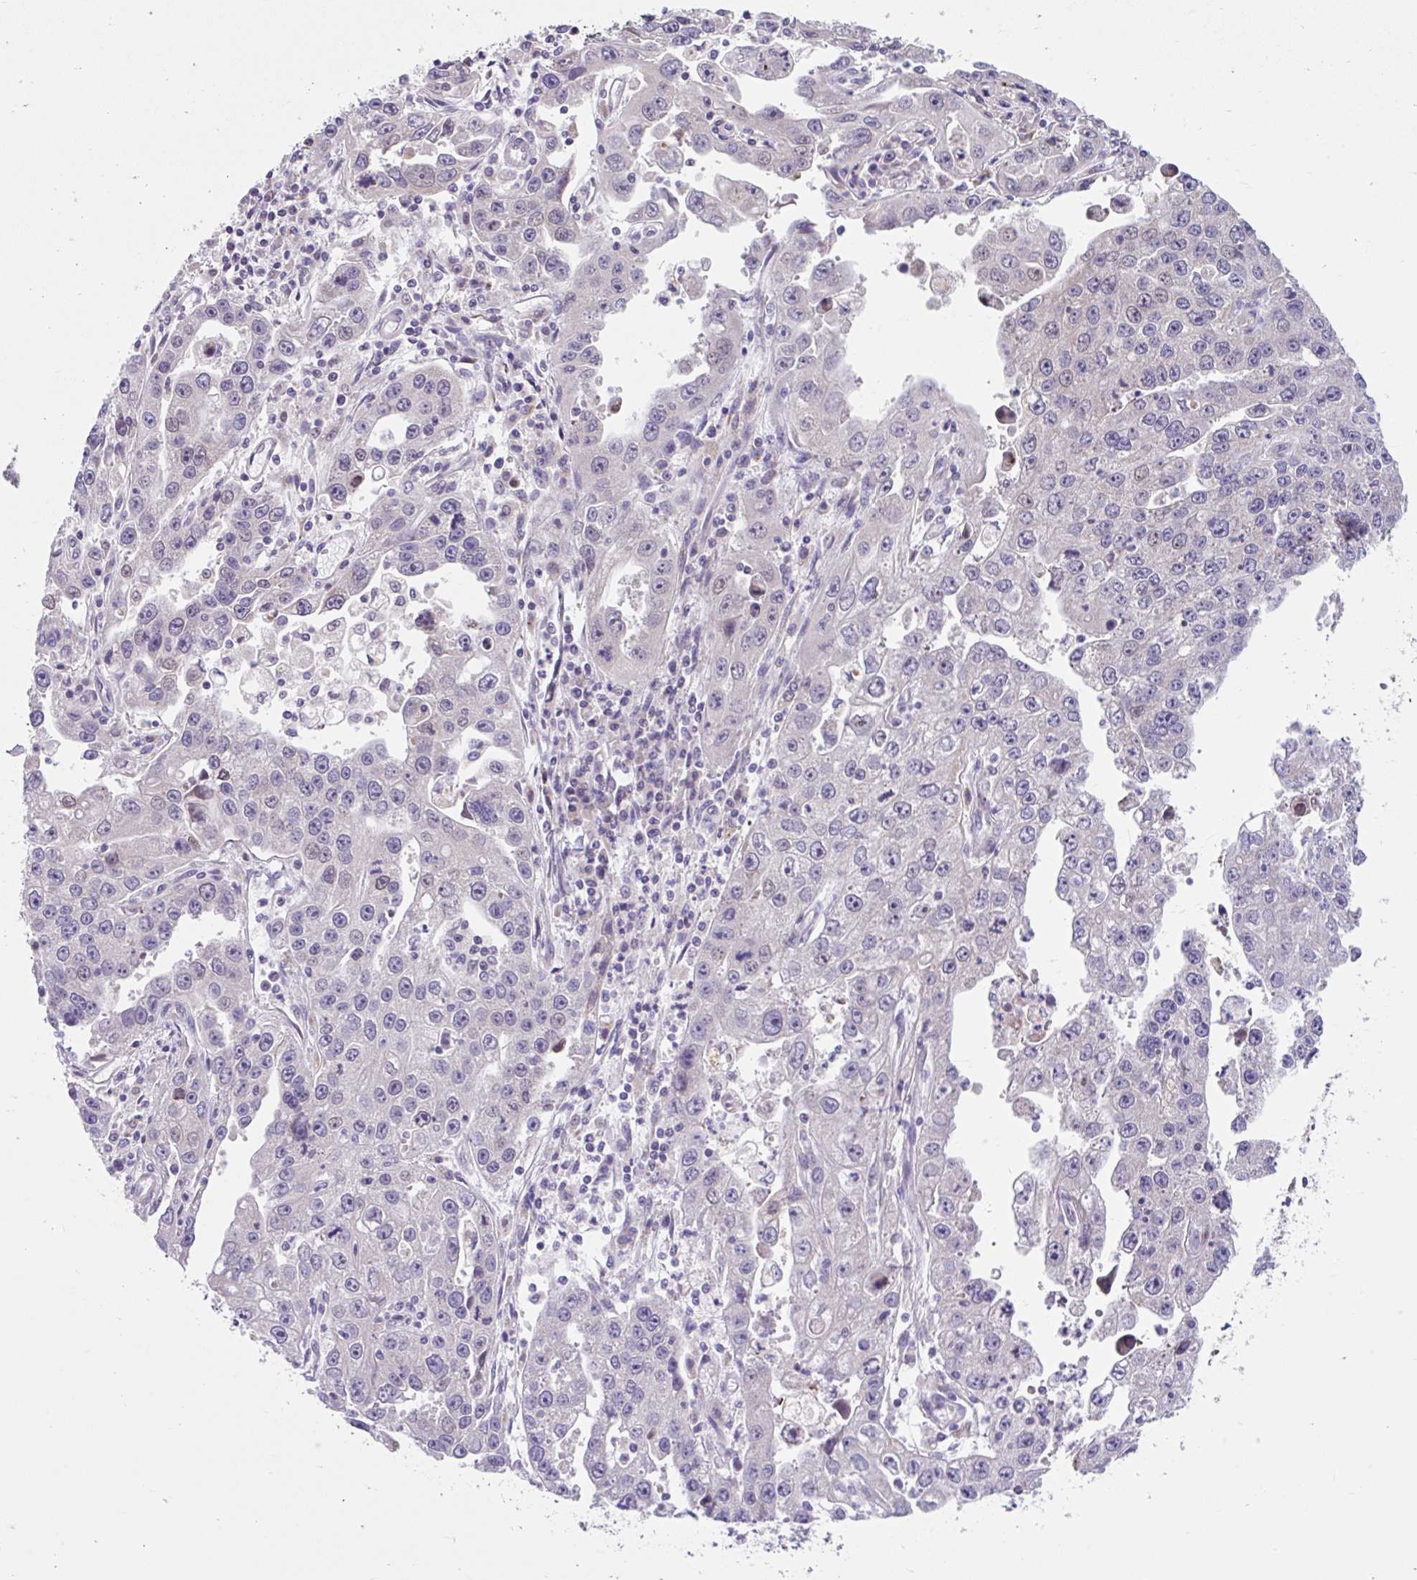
{"staining": {"intensity": "weak", "quantity": "<25%", "location": "cytoplasmic/membranous"}, "tissue": "endometrial cancer", "cell_type": "Tumor cells", "image_type": "cancer", "snomed": [{"axis": "morphology", "description": "Adenocarcinoma, NOS"}, {"axis": "topography", "description": "Uterus"}], "caption": "Photomicrograph shows no significant protein staining in tumor cells of endometrial cancer (adenocarcinoma). Nuclei are stained in blue.", "gene": "NT5C1B", "patient": {"sex": "female", "age": 62}}